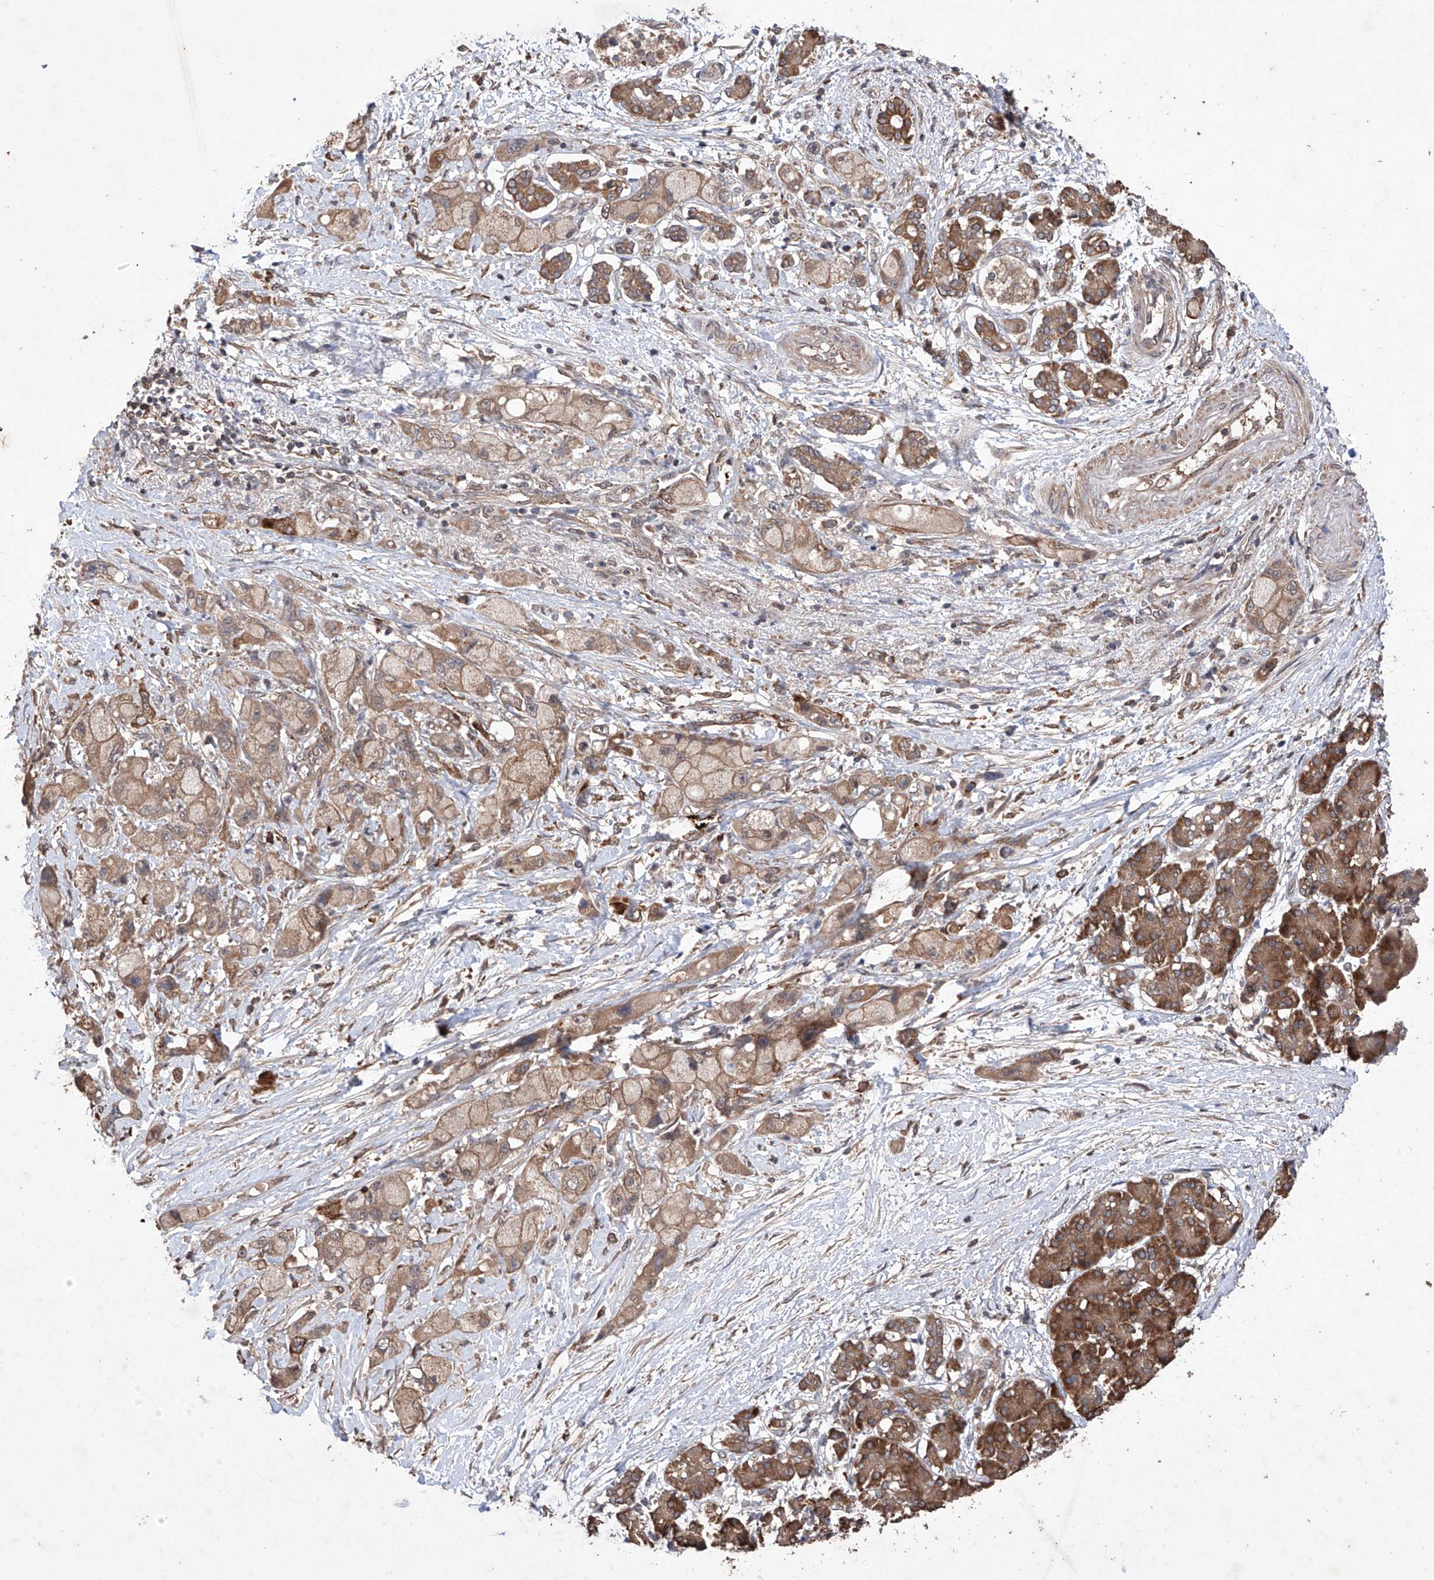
{"staining": {"intensity": "weak", "quantity": ">75%", "location": "cytoplasmic/membranous"}, "tissue": "pancreatic cancer", "cell_type": "Tumor cells", "image_type": "cancer", "snomed": [{"axis": "morphology", "description": "Normal tissue, NOS"}, {"axis": "morphology", "description": "Adenocarcinoma, NOS"}, {"axis": "topography", "description": "Pancreas"}], "caption": "Pancreatic adenocarcinoma was stained to show a protein in brown. There is low levels of weak cytoplasmic/membranous staining in approximately >75% of tumor cells.", "gene": "LURAP1", "patient": {"sex": "female", "age": 68}}